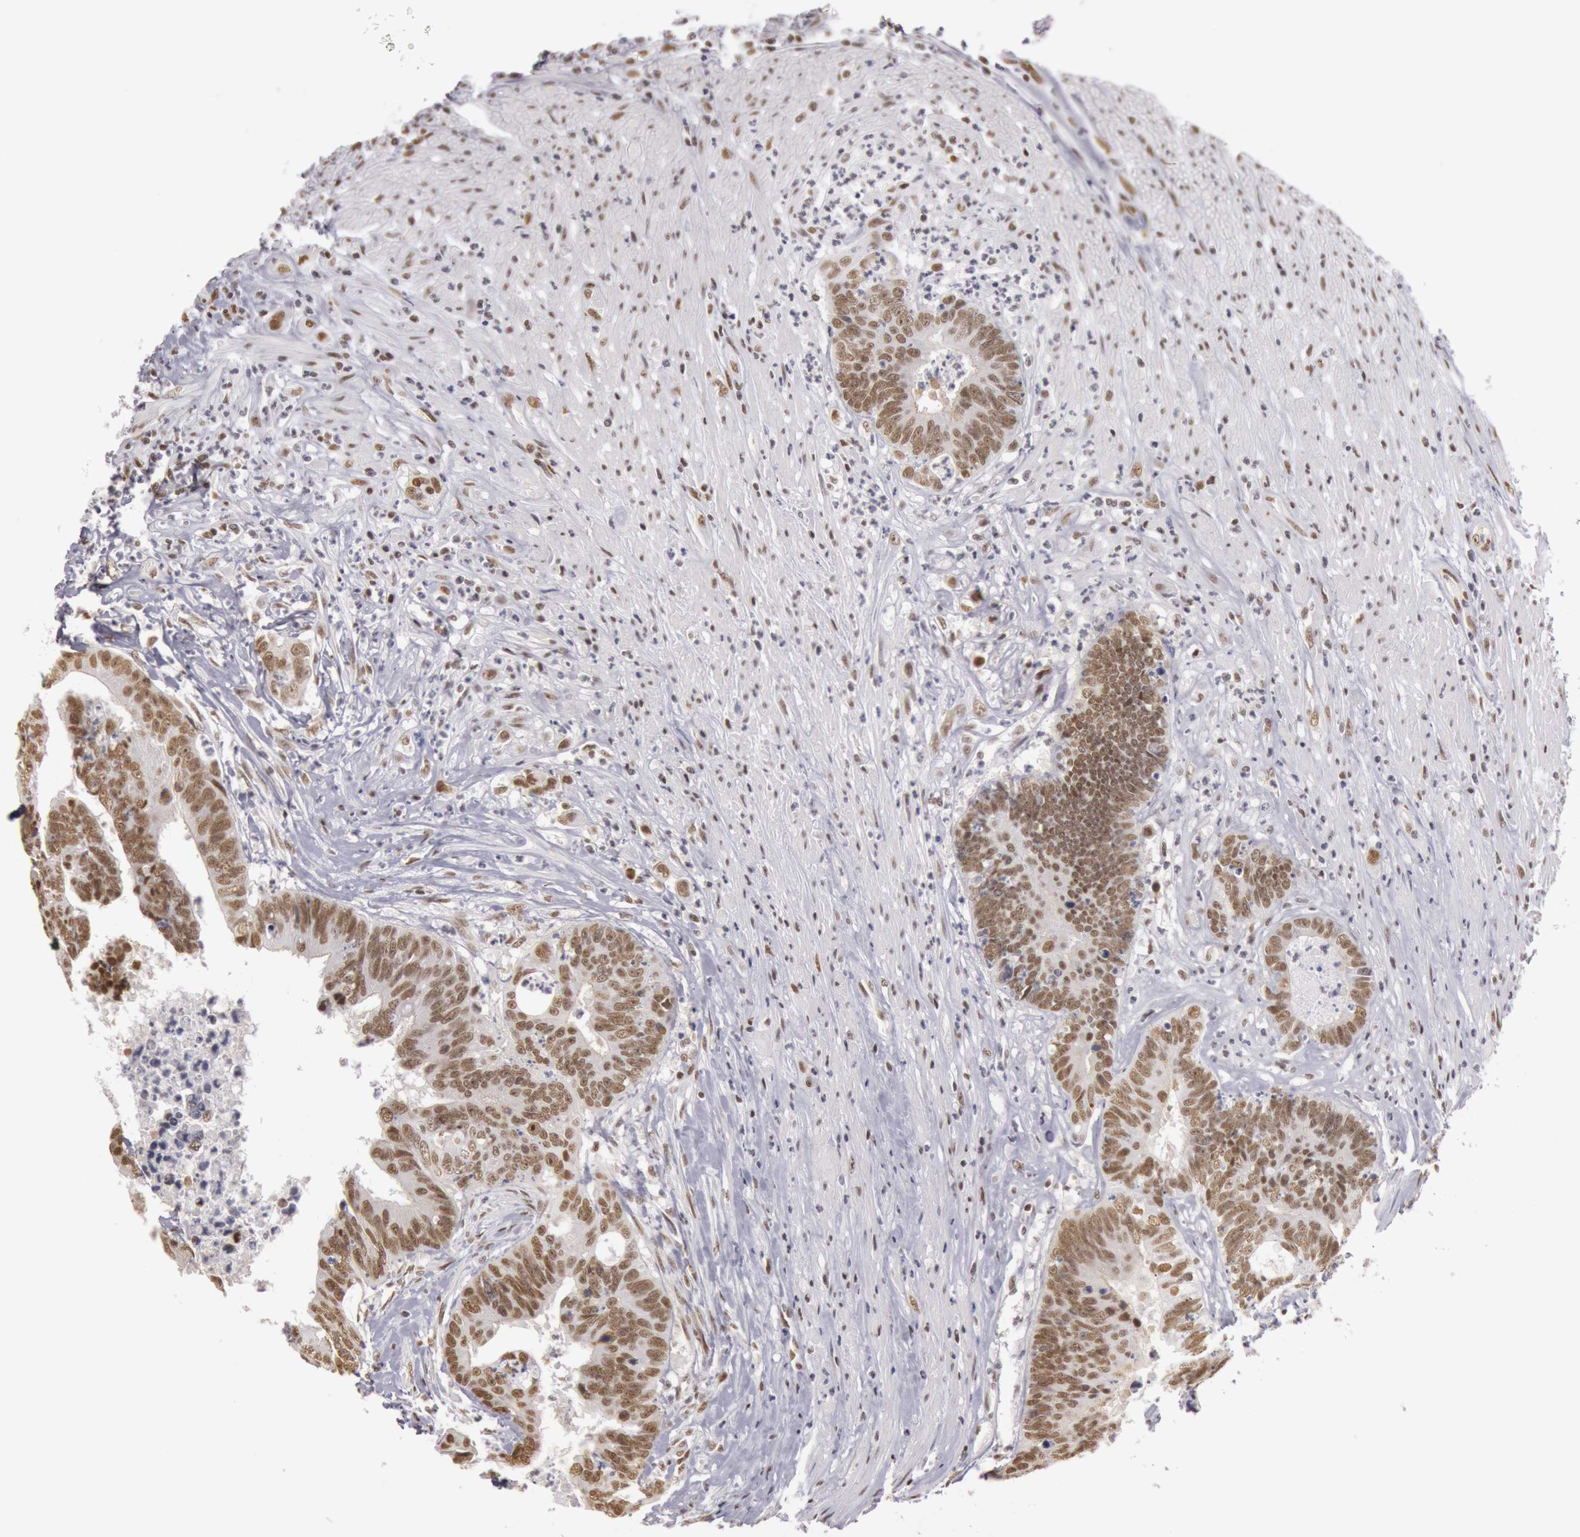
{"staining": {"intensity": "strong", "quantity": ">75%", "location": "nuclear"}, "tissue": "colorectal cancer", "cell_type": "Tumor cells", "image_type": "cancer", "snomed": [{"axis": "morphology", "description": "Adenocarcinoma, NOS"}, {"axis": "topography", "description": "Rectum"}], "caption": "This histopathology image reveals IHC staining of human colorectal cancer, with high strong nuclear expression in about >75% of tumor cells.", "gene": "ESS2", "patient": {"sex": "female", "age": 65}}